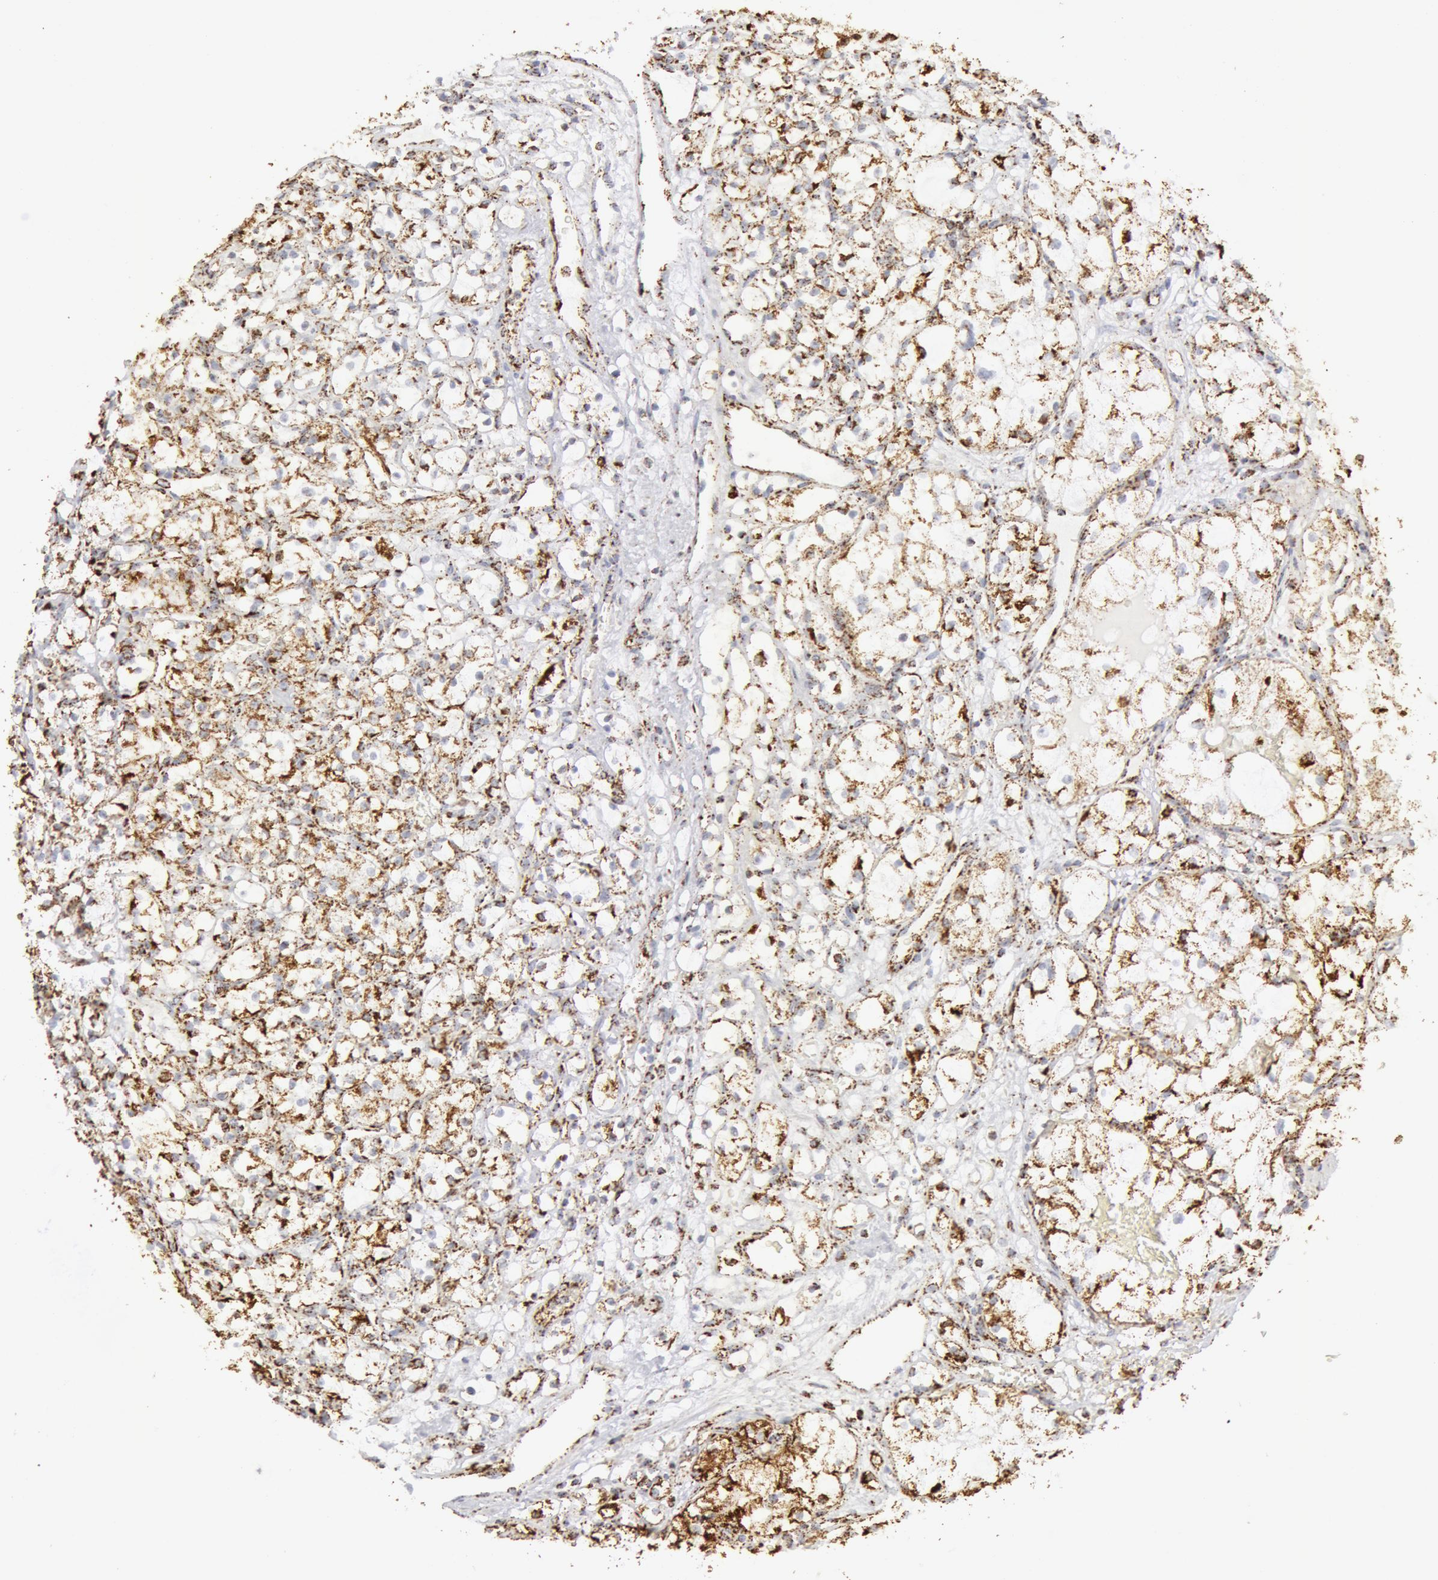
{"staining": {"intensity": "strong", "quantity": ">75%", "location": "cytoplasmic/membranous"}, "tissue": "renal cancer", "cell_type": "Tumor cells", "image_type": "cancer", "snomed": [{"axis": "morphology", "description": "Adenocarcinoma, NOS"}, {"axis": "topography", "description": "Kidney"}], "caption": "Tumor cells reveal strong cytoplasmic/membranous expression in about >75% of cells in adenocarcinoma (renal).", "gene": "ATP5F1B", "patient": {"sex": "male", "age": 61}}